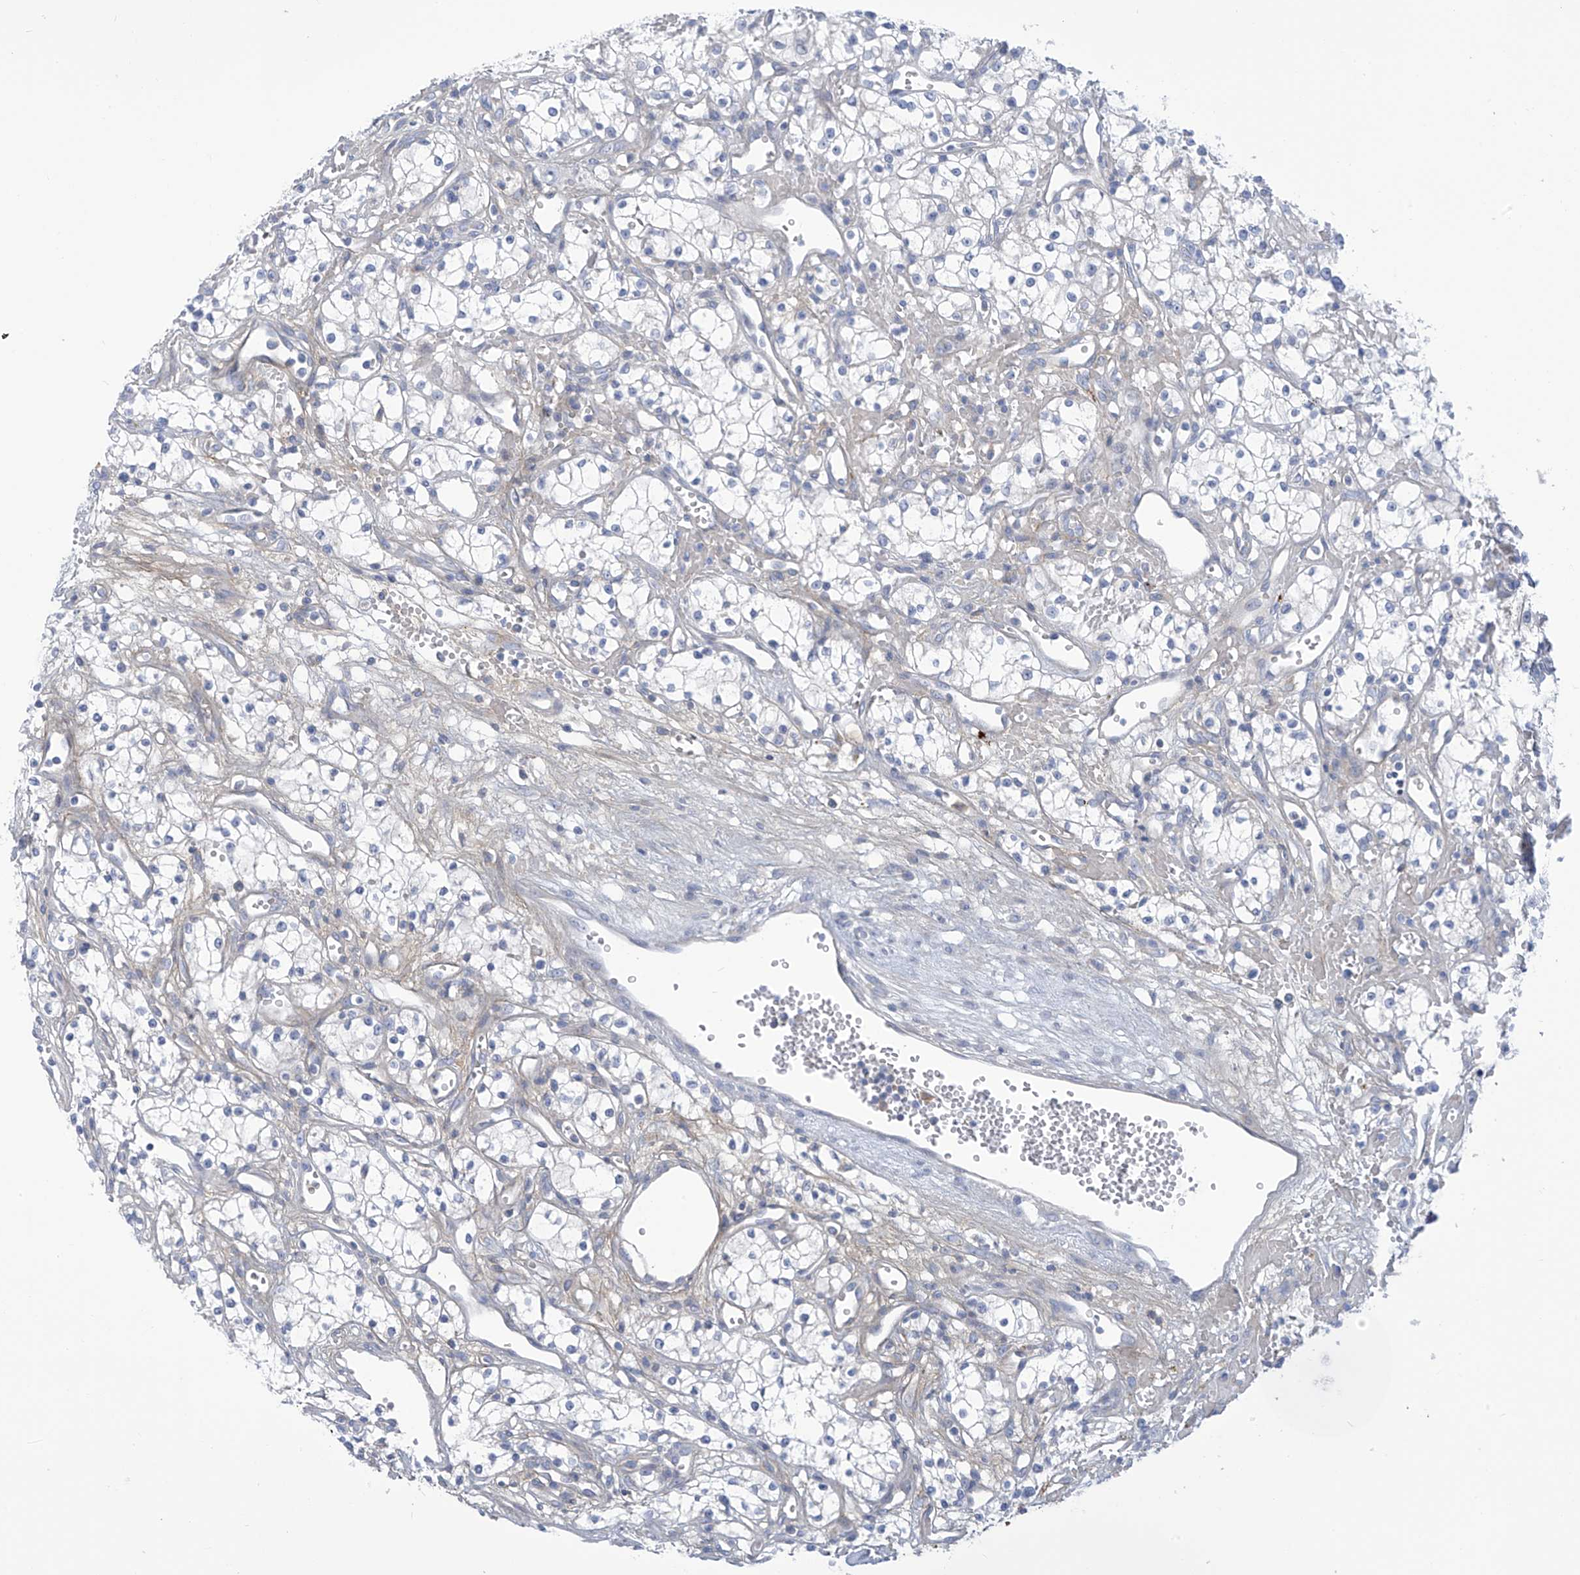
{"staining": {"intensity": "negative", "quantity": "none", "location": "none"}, "tissue": "renal cancer", "cell_type": "Tumor cells", "image_type": "cancer", "snomed": [{"axis": "morphology", "description": "Adenocarcinoma, NOS"}, {"axis": "topography", "description": "Kidney"}], "caption": "A high-resolution histopathology image shows immunohistochemistry staining of renal cancer (adenocarcinoma), which demonstrates no significant staining in tumor cells.", "gene": "FABP2", "patient": {"sex": "male", "age": 59}}